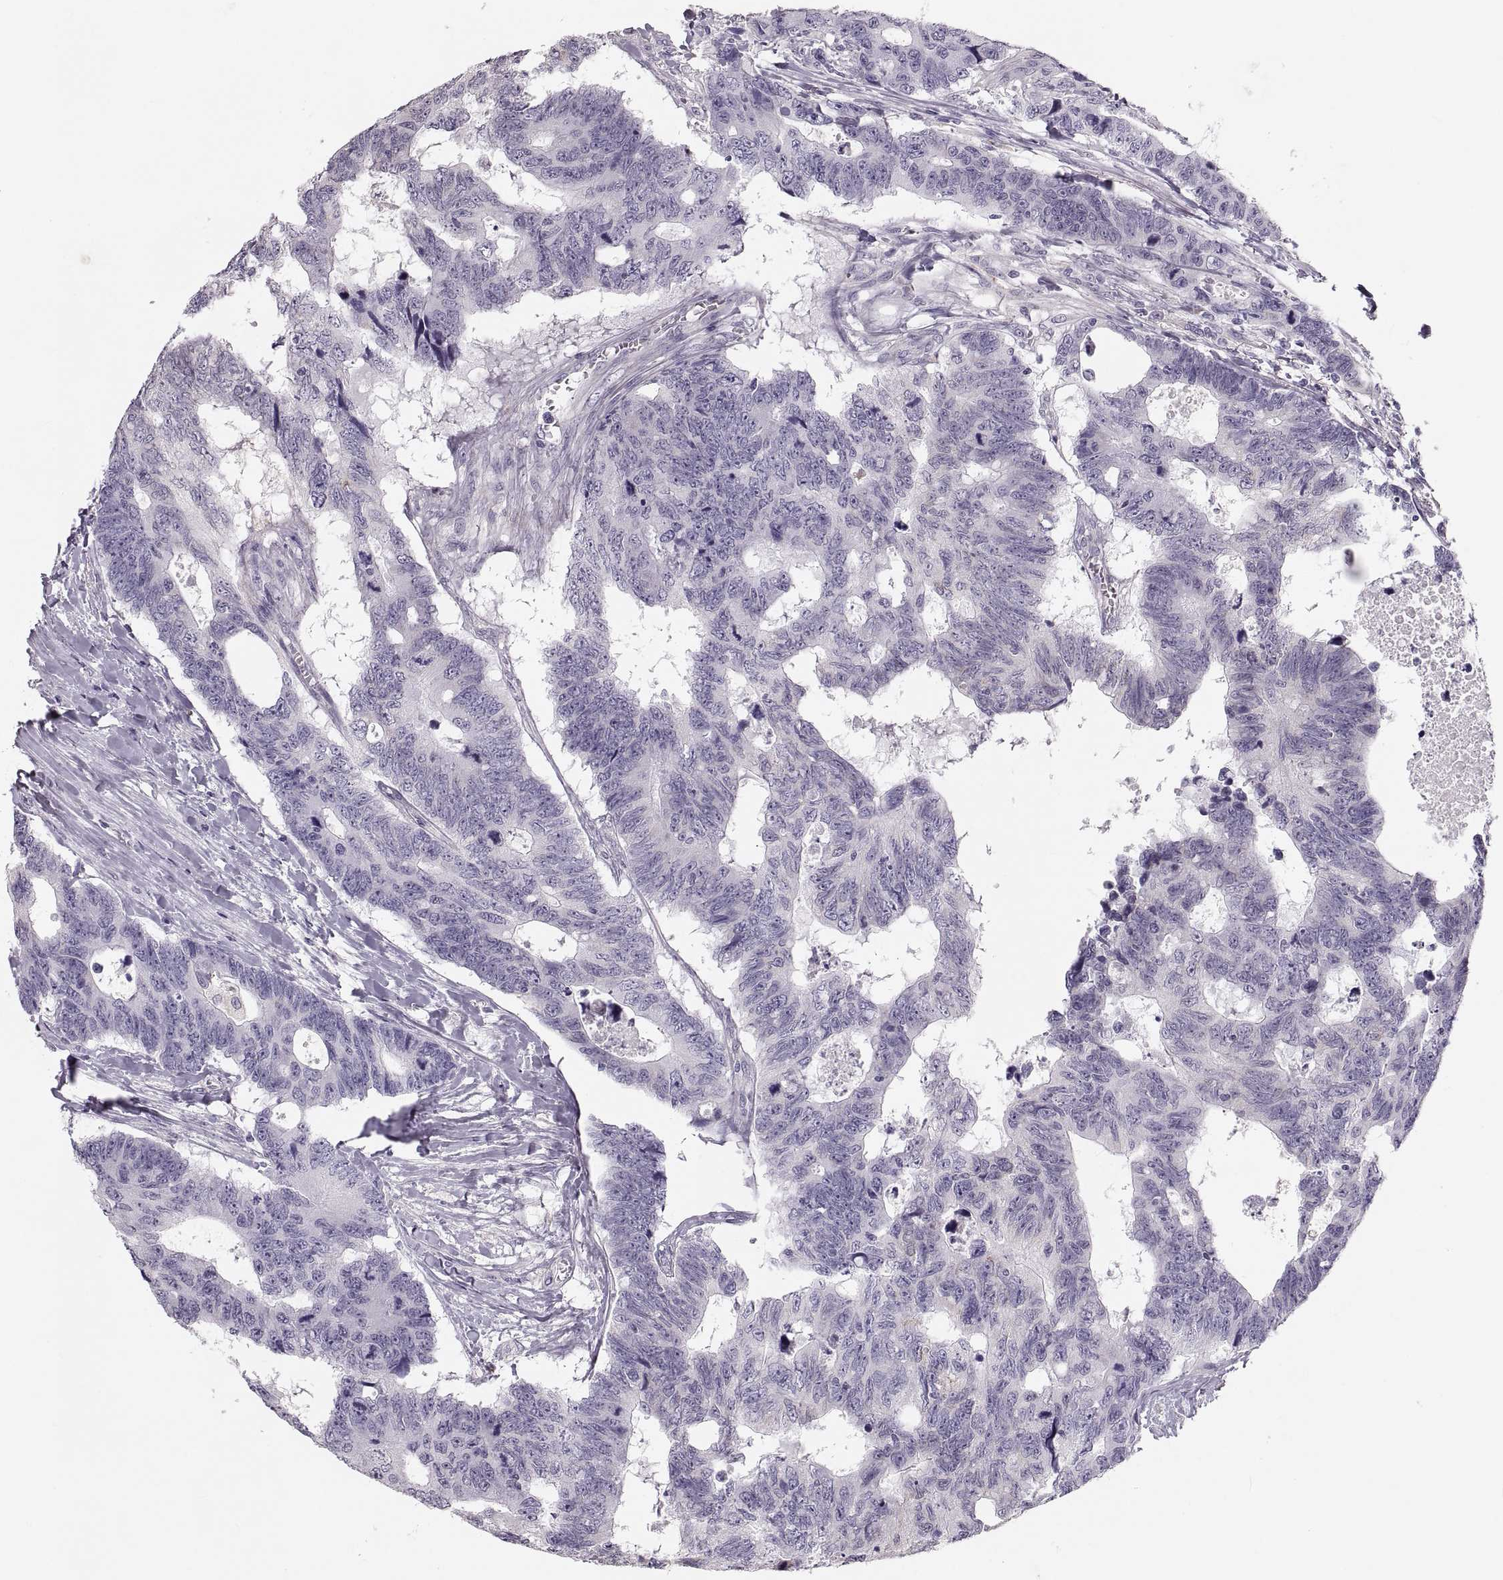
{"staining": {"intensity": "negative", "quantity": "none", "location": "none"}, "tissue": "colorectal cancer", "cell_type": "Tumor cells", "image_type": "cancer", "snomed": [{"axis": "morphology", "description": "Adenocarcinoma, NOS"}, {"axis": "topography", "description": "Colon"}], "caption": "The IHC histopathology image has no significant positivity in tumor cells of colorectal cancer (adenocarcinoma) tissue.", "gene": "RUNDC3A", "patient": {"sex": "female", "age": 77}}